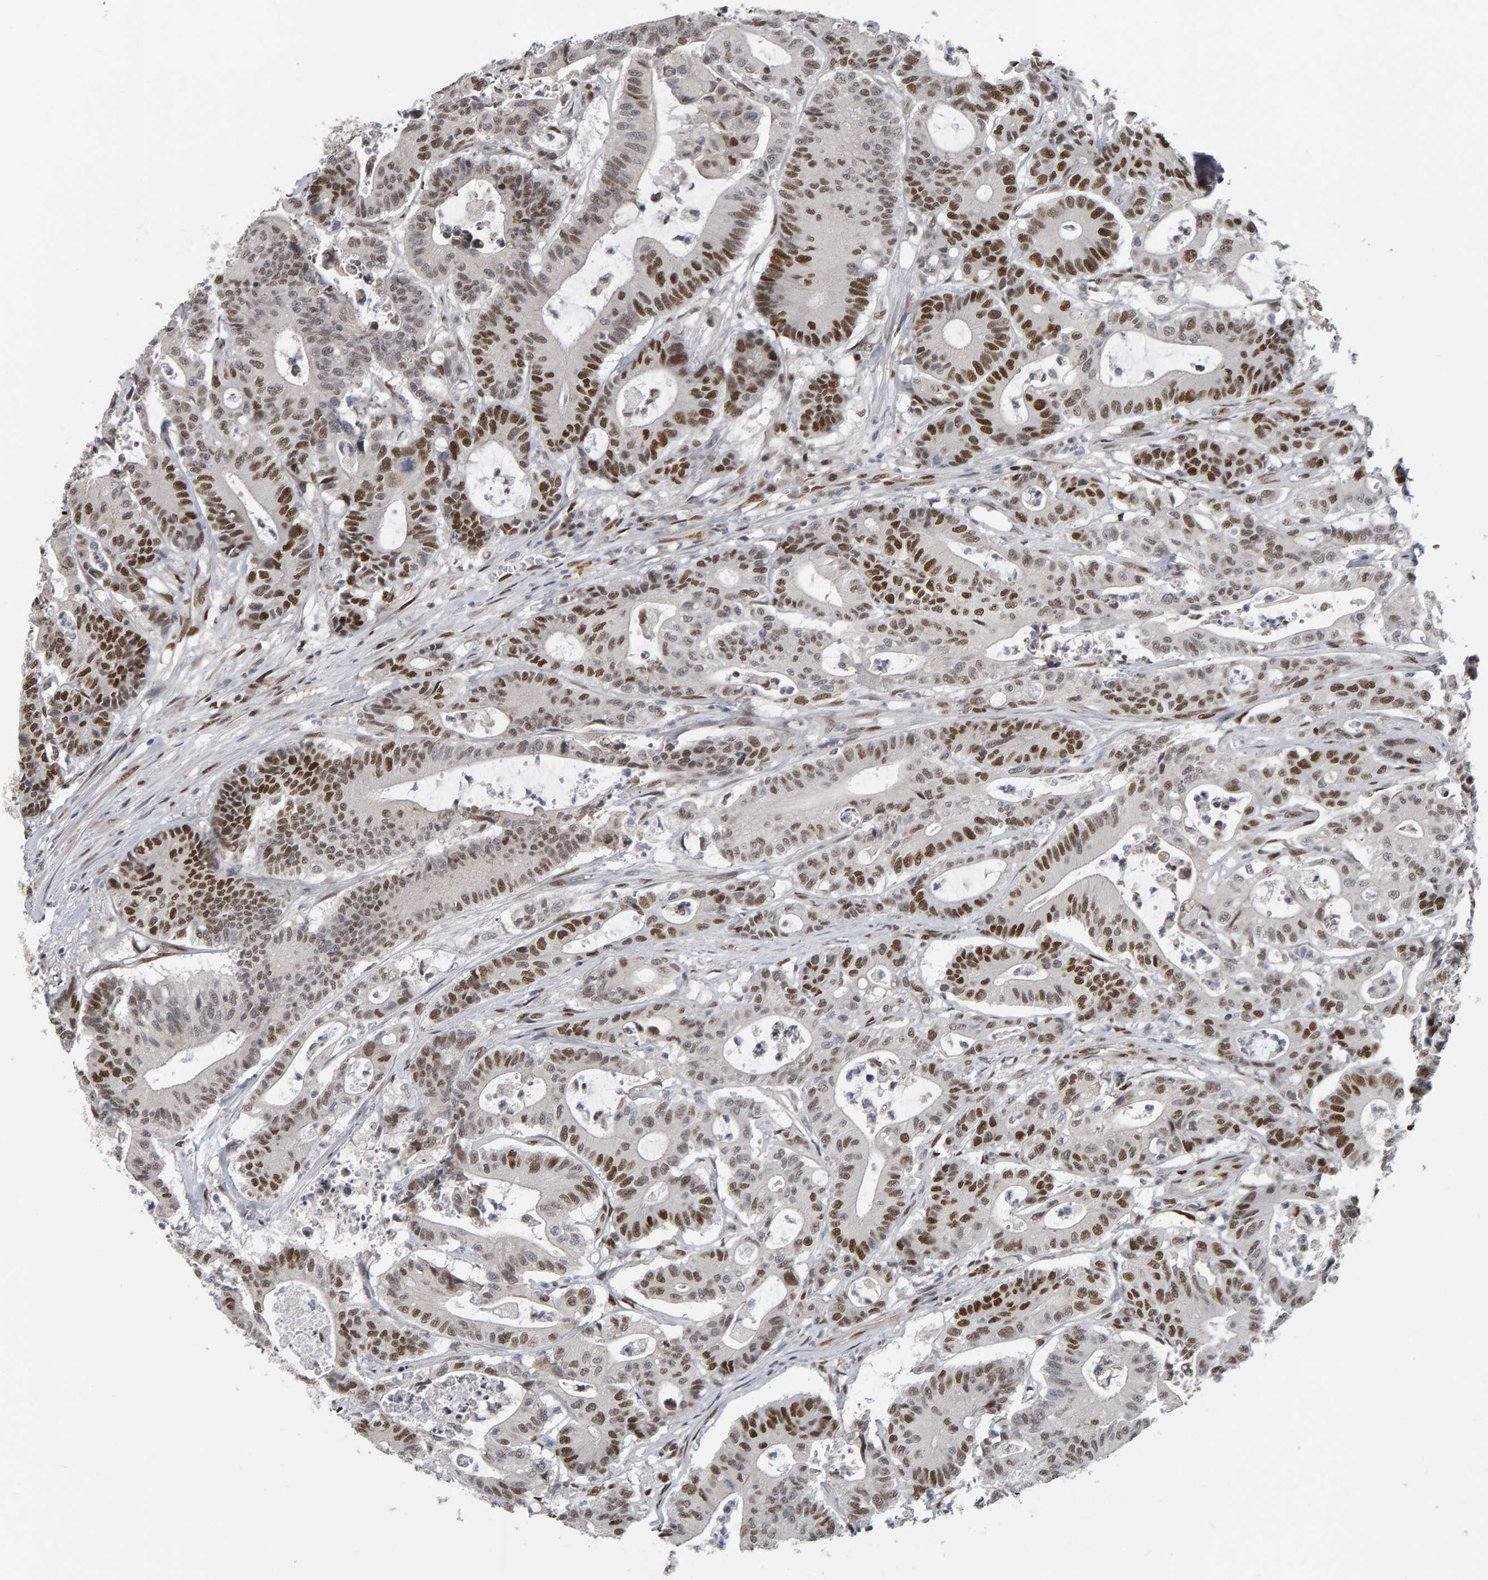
{"staining": {"intensity": "strong", "quantity": "25%-75%", "location": "nuclear"}, "tissue": "colorectal cancer", "cell_type": "Tumor cells", "image_type": "cancer", "snomed": [{"axis": "morphology", "description": "Adenocarcinoma, NOS"}, {"axis": "topography", "description": "Colon"}], "caption": "Protein analysis of adenocarcinoma (colorectal) tissue reveals strong nuclear expression in approximately 25%-75% of tumor cells.", "gene": "ATF7IP", "patient": {"sex": "female", "age": 84}}